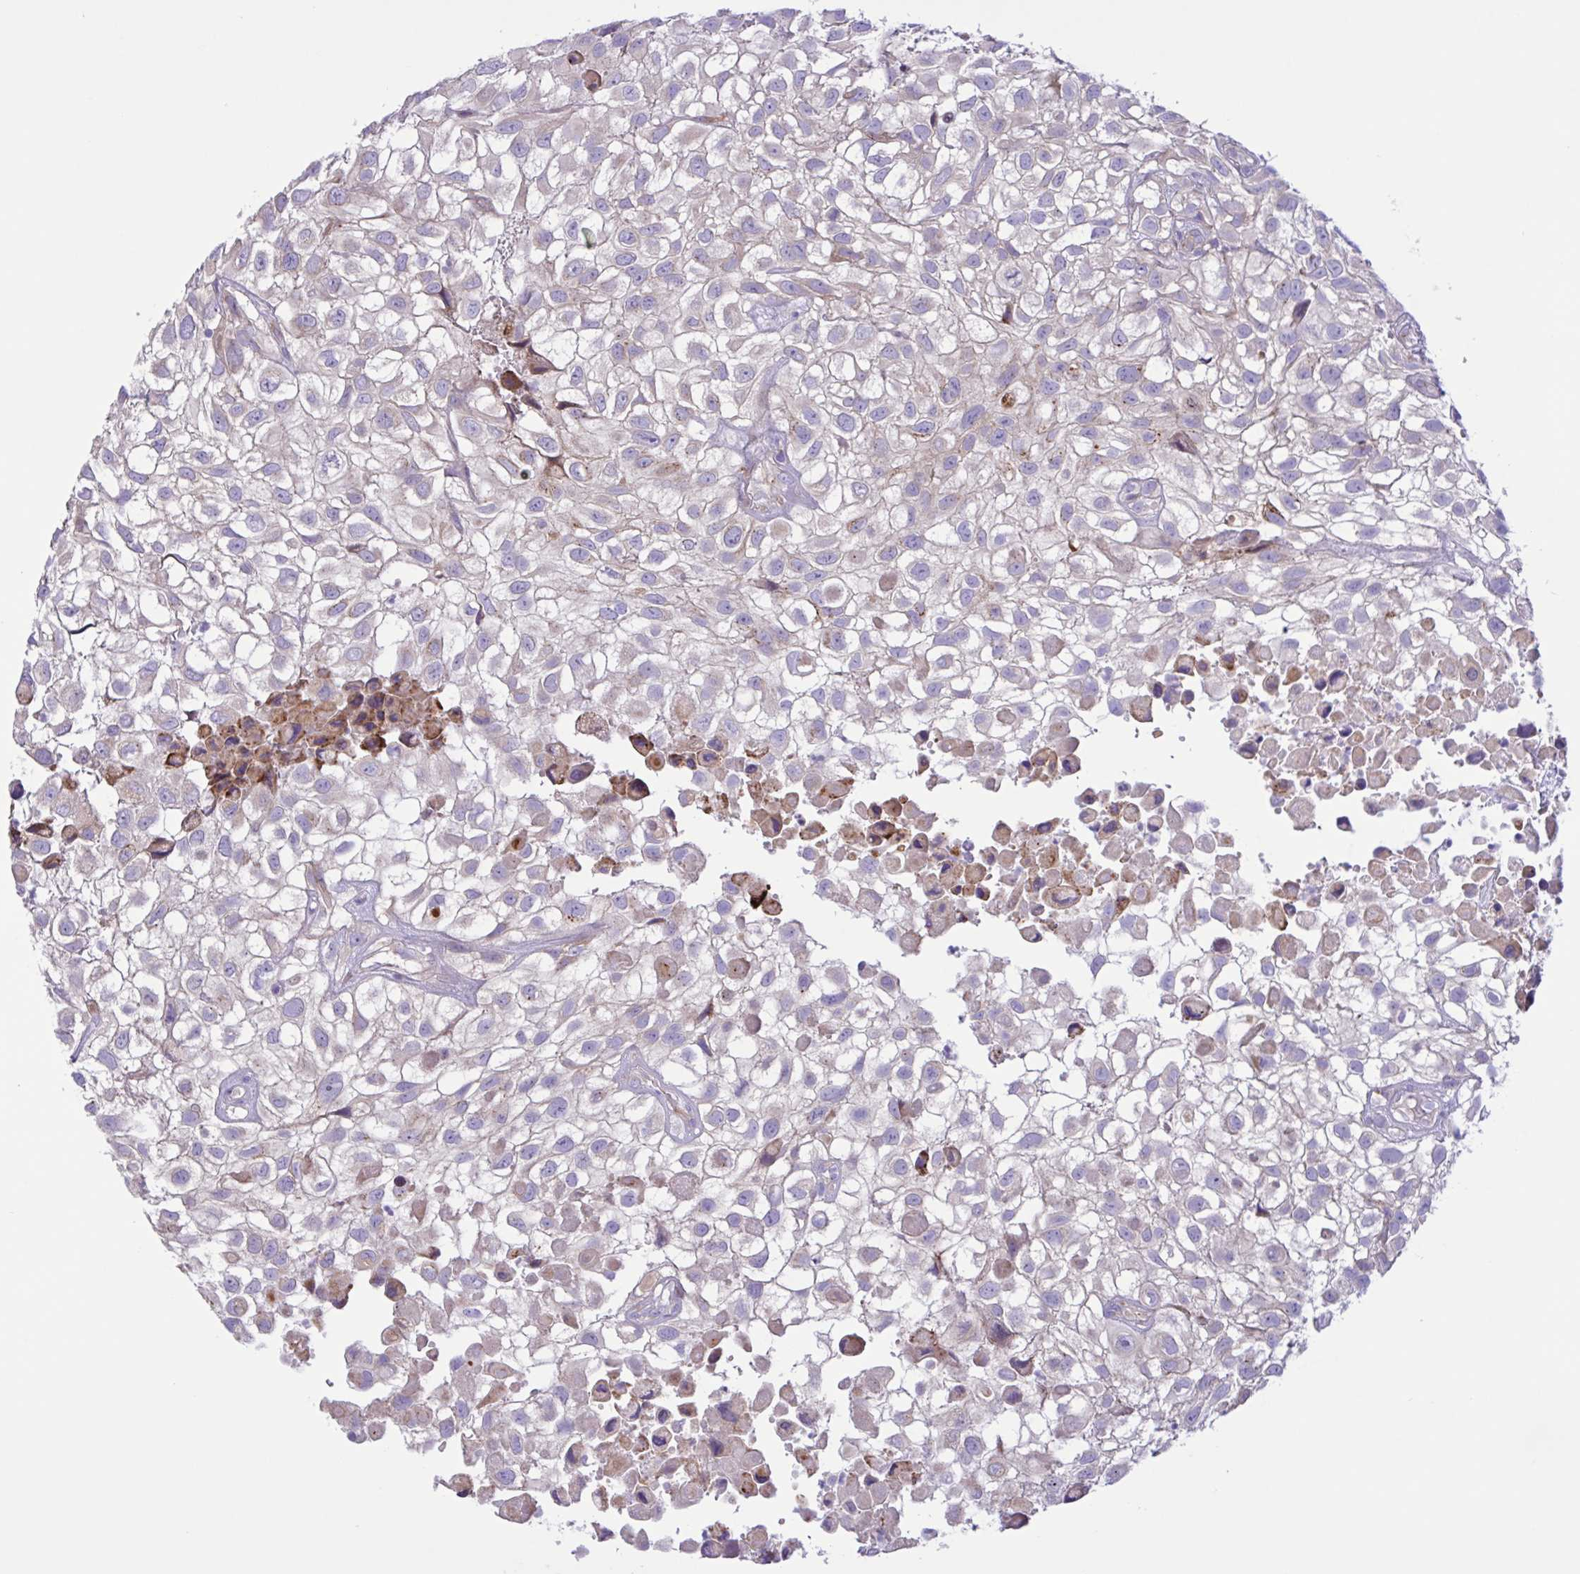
{"staining": {"intensity": "negative", "quantity": "none", "location": "none"}, "tissue": "urothelial cancer", "cell_type": "Tumor cells", "image_type": "cancer", "snomed": [{"axis": "morphology", "description": "Urothelial carcinoma, High grade"}, {"axis": "topography", "description": "Urinary bladder"}], "caption": "This is a micrograph of immunohistochemistry (IHC) staining of urothelial cancer, which shows no positivity in tumor cells. (Immunohistochemistry, brightfield microscopy, high magnification).", "gene": "DSC3", "patient": {"sex": "male", "age": 56}}